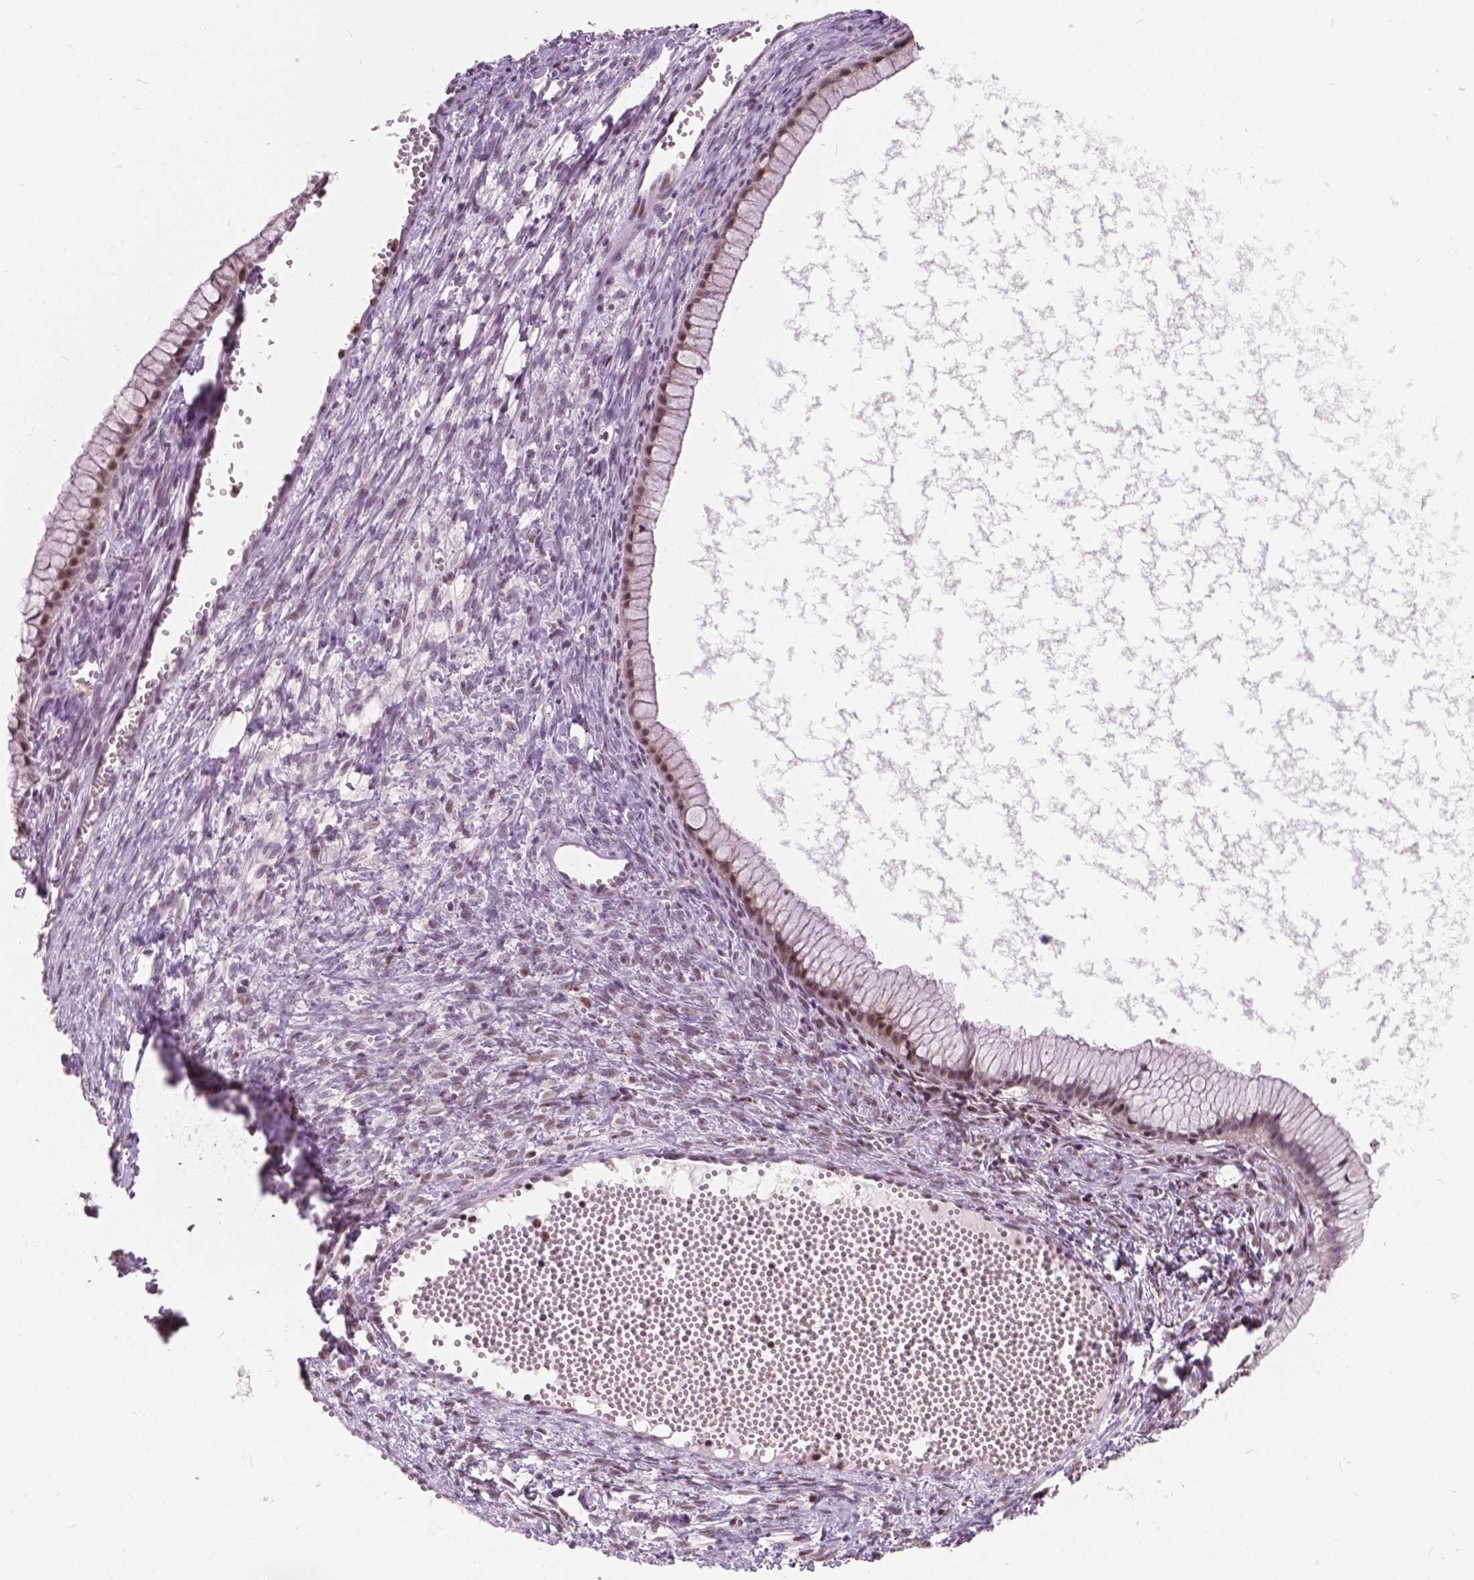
{"staining": {"intensity": "weak", "quantity": ">75%", "location": "nuclear"}, "tissue": "ovarian cancer", "cell_type": "Tumor cells", "image_type": "cancer", "snomed": [{"axis": "morphology", "description": "Cystadenocarcinoma, mucinous, NOS"}, {"axis": "topography", "description": "Ovary"}], "caption": "The image exhibits immunohistochemical staining of mucinous cystadenocarcinoma (ovarian). There is weak nuclear positivity is present in about >75% of tumor cells.", "gene": "DLX6", "patient": {"sex": "female", "age": 41}}